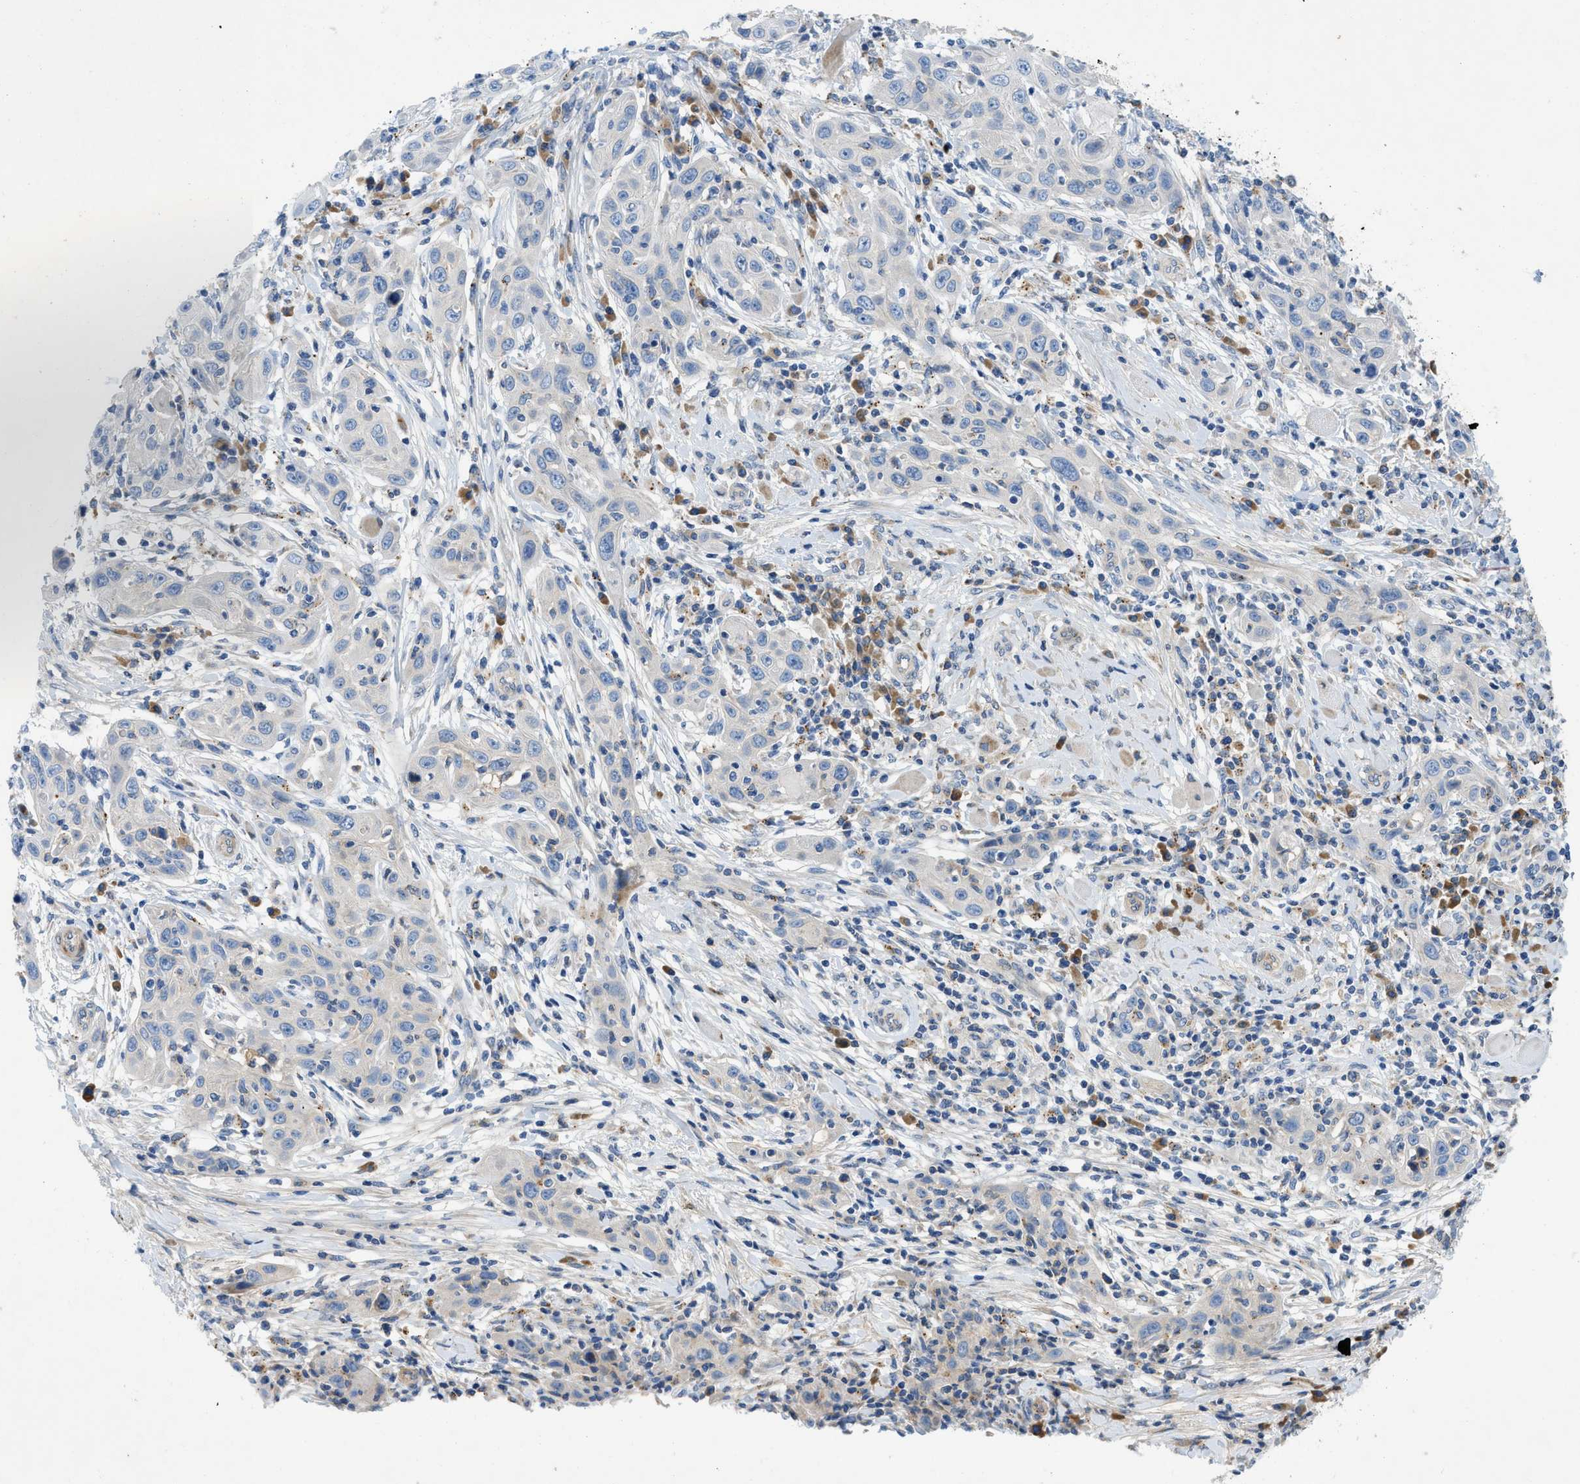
{"staining": {"intensity": "weak", "quantity": "<25%", "location": "cytoplasmic/membranous"}, "tissue": "skin cancer", "cell_type": "Tumor cells", "image_type": "cancer", "snomed": [{"axis": "morphology", "description": "Squamous cell carcinoma, NOS"}, {"axis": "topography", "description": "Skin"}], "caption": "Image shows no protein staining in tumor cells of squamous cell carcinoma (skin) tissue.", "gene": "TMEM248", "patient": {"sex": "female", "age": 88}}